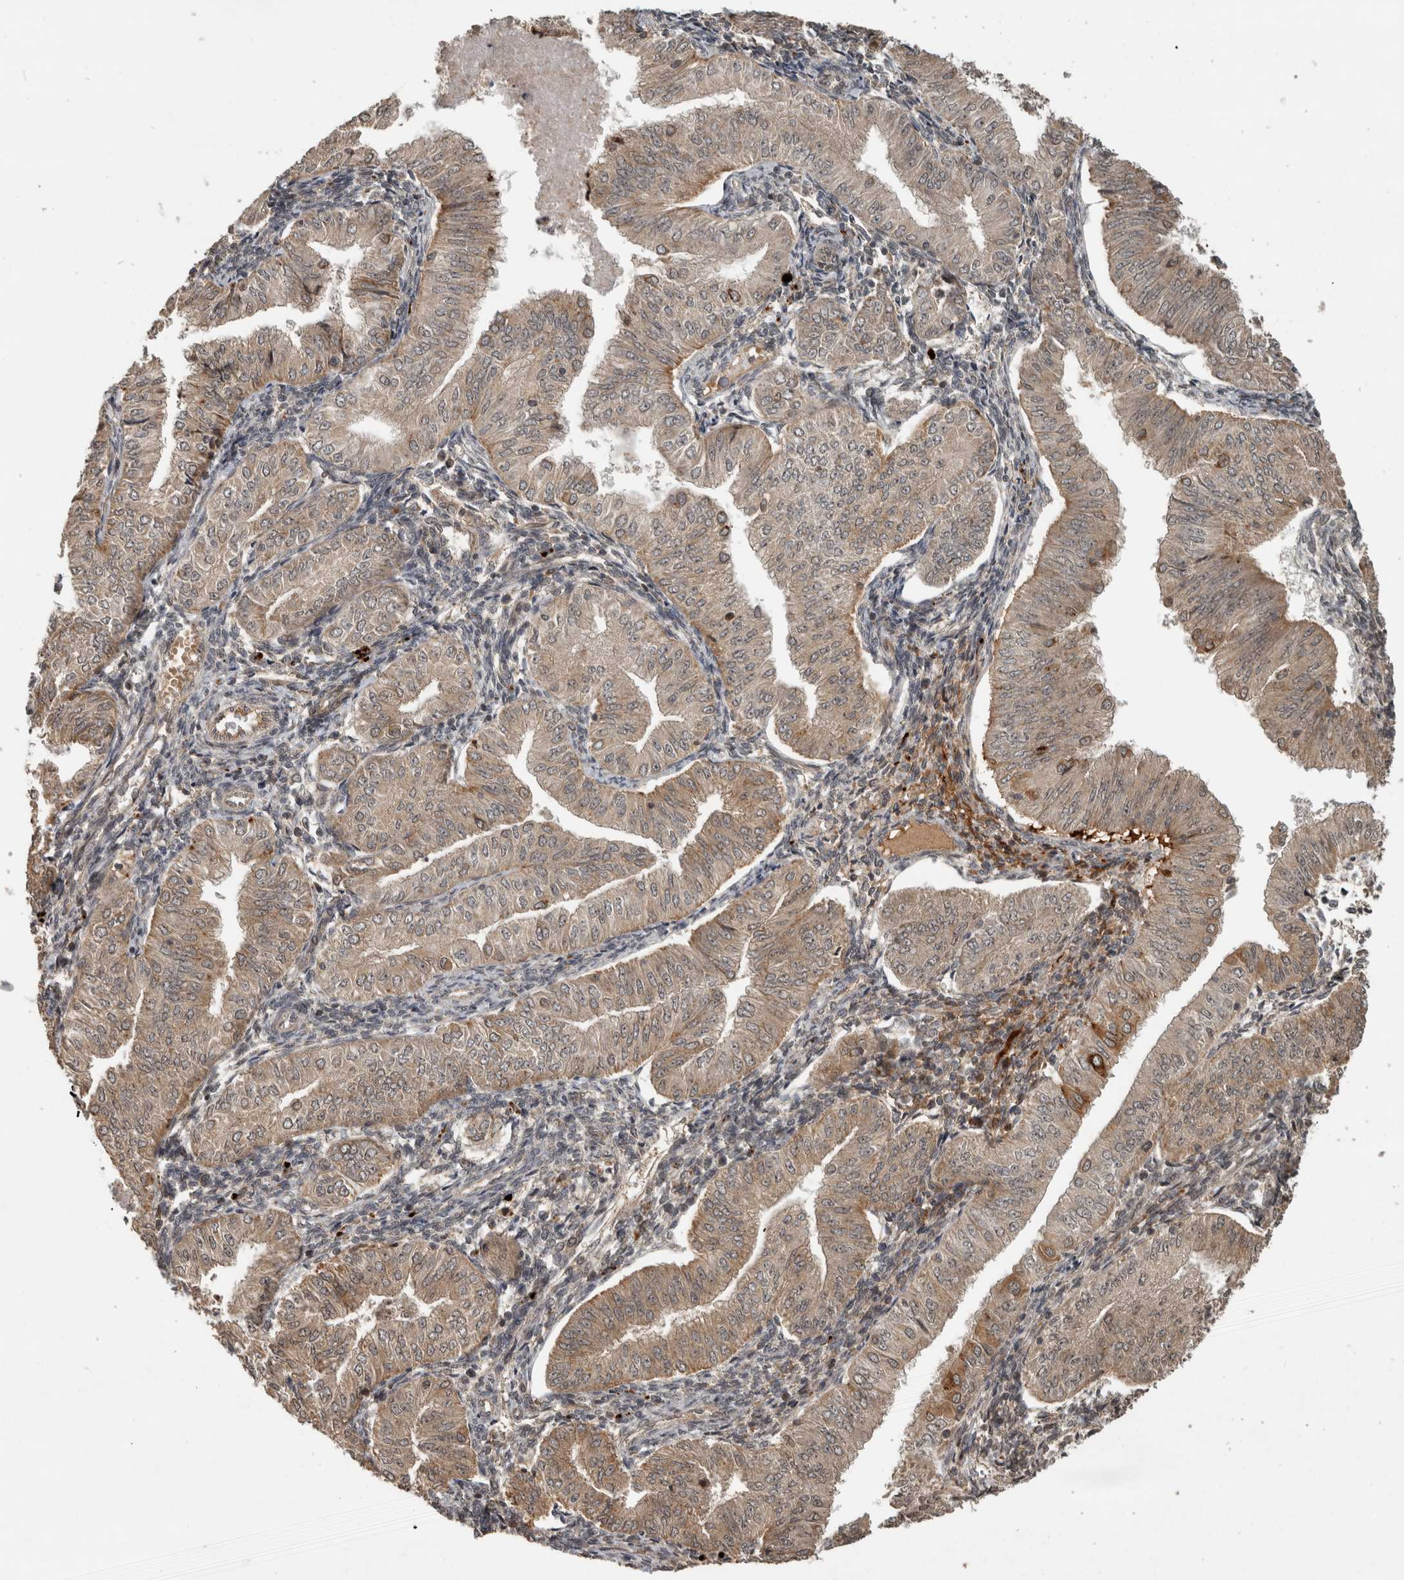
{"staining": {"intensity": "moderate", "quantity": ">75%", "location": "cytoplasmic/membranous"}, "tissue": "endometrial cancer", "cell_type": "Tumor cells", "image_type": "cancer", "snomed": [{"axis": "morphology", "description": "Normal tissue, NOS"}, {"axis": "morphology", "description": "Adenocarcinoma, NOS"}, {"axis": "topography", "description": "Endometrium"}], "caption": "Moderate cytoplasmic/membranous positivity is identified in about >75% of tumor cells in endometrial cancer. Nuclei are stained in blue.", "gene": "PITPNC1", "patient": {"sex": "female", "age": 53}}